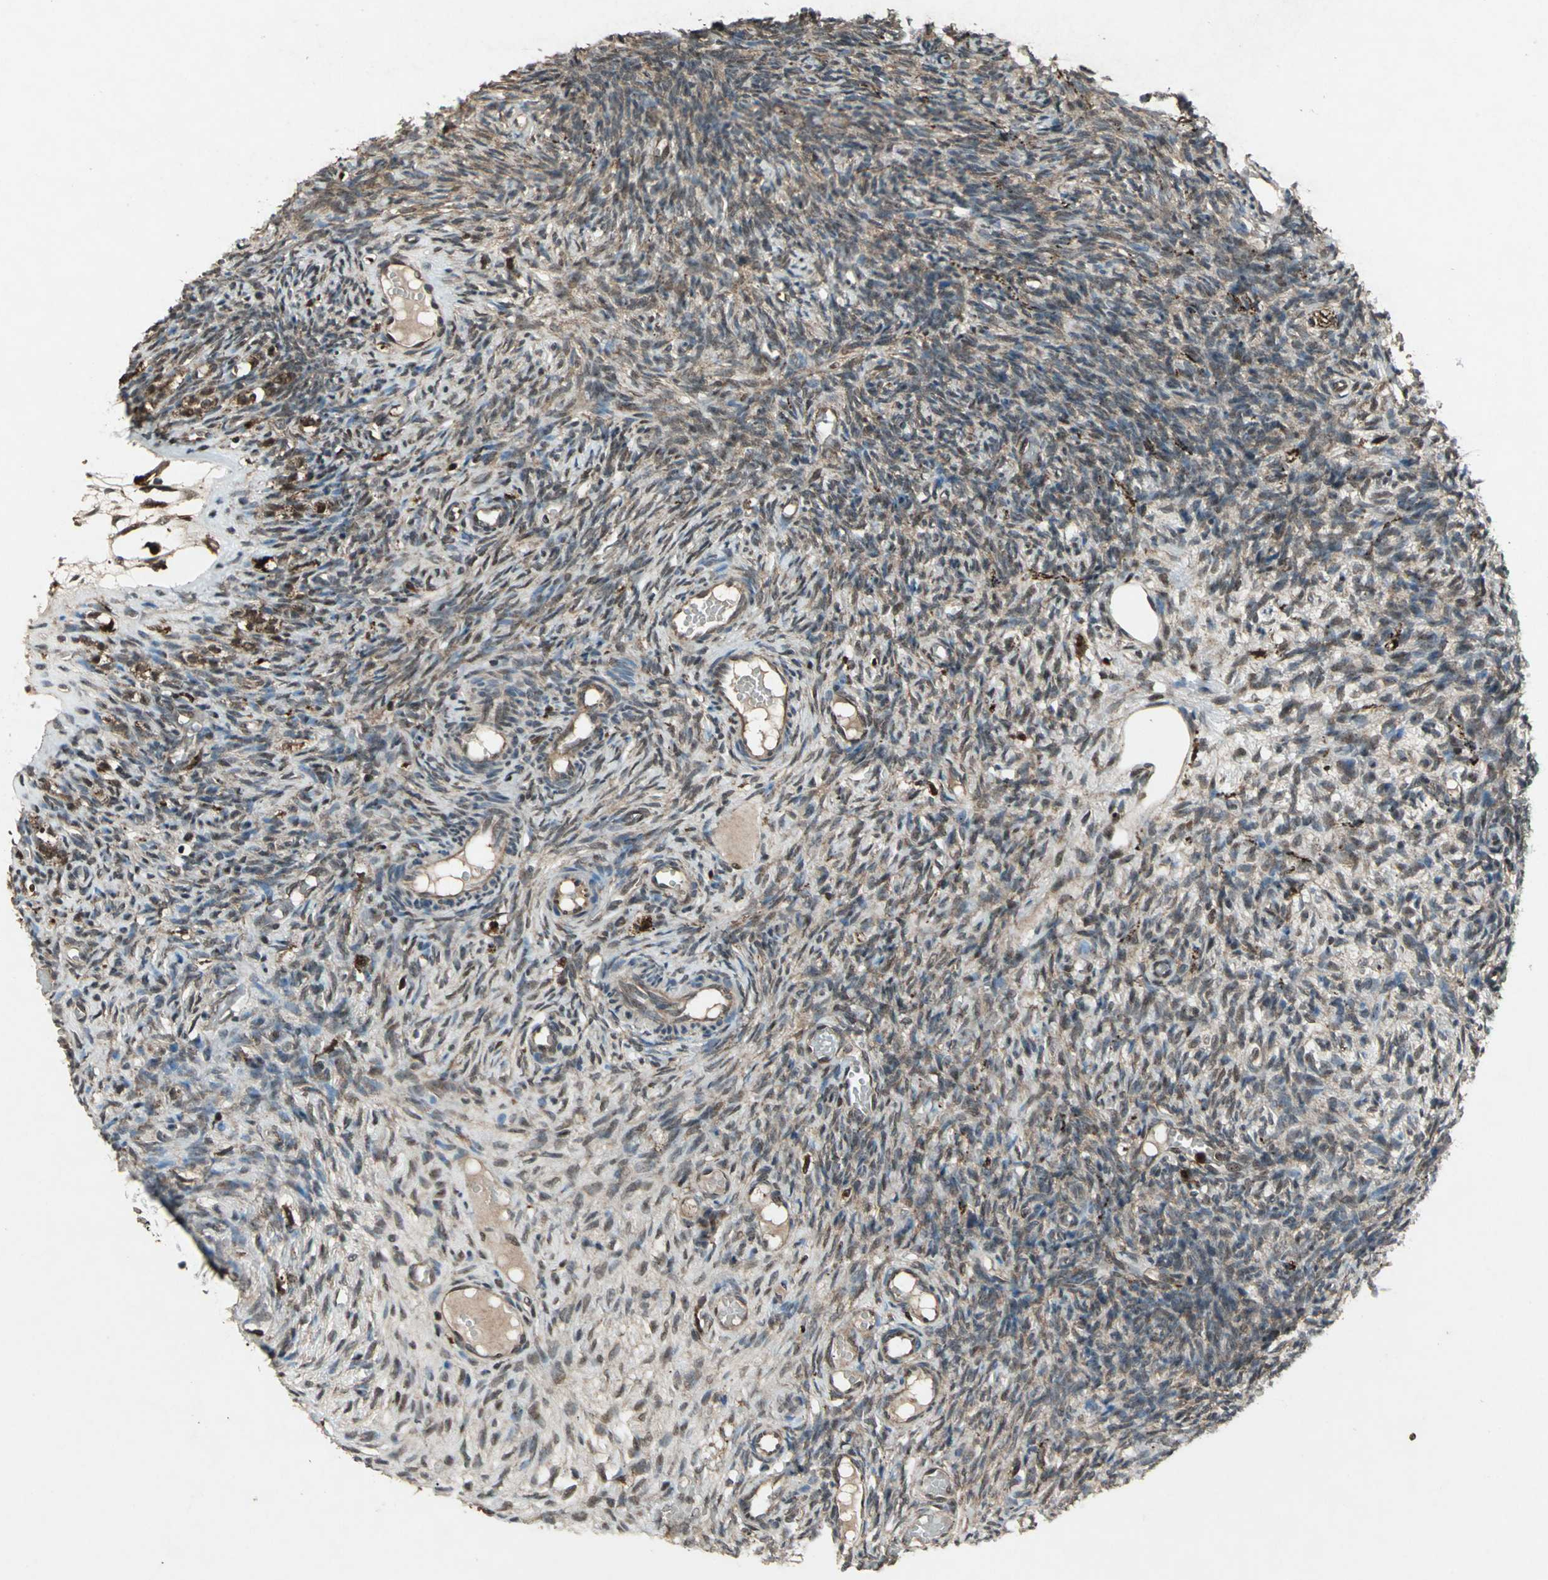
{"staining": {"intensity": "moderate", "quantity": "25%-75%", "location": "cytoplasmic/membranous"}, "tissue": "ovary", "cell_type": "Ovarian stroma cells", "image_type": "normal", "snomed": [{"axis": "morphology", "description": "Normal tissue, NOS"}, {"axis": "topography", "description": "Ovary"}], "caption": "IHC photomicrograph of benign ovary: human ovary stained using immunohistochemistry (IHC) demonstrates medium levels of moderate protein expression localized specifically in the cytoplasmic/membranous of ovarian stroma cells, appearing as a cytoplasmic/membranous brown color.", "gene": "PYCARD", "patient": {"sex": "female", "age": 35}}